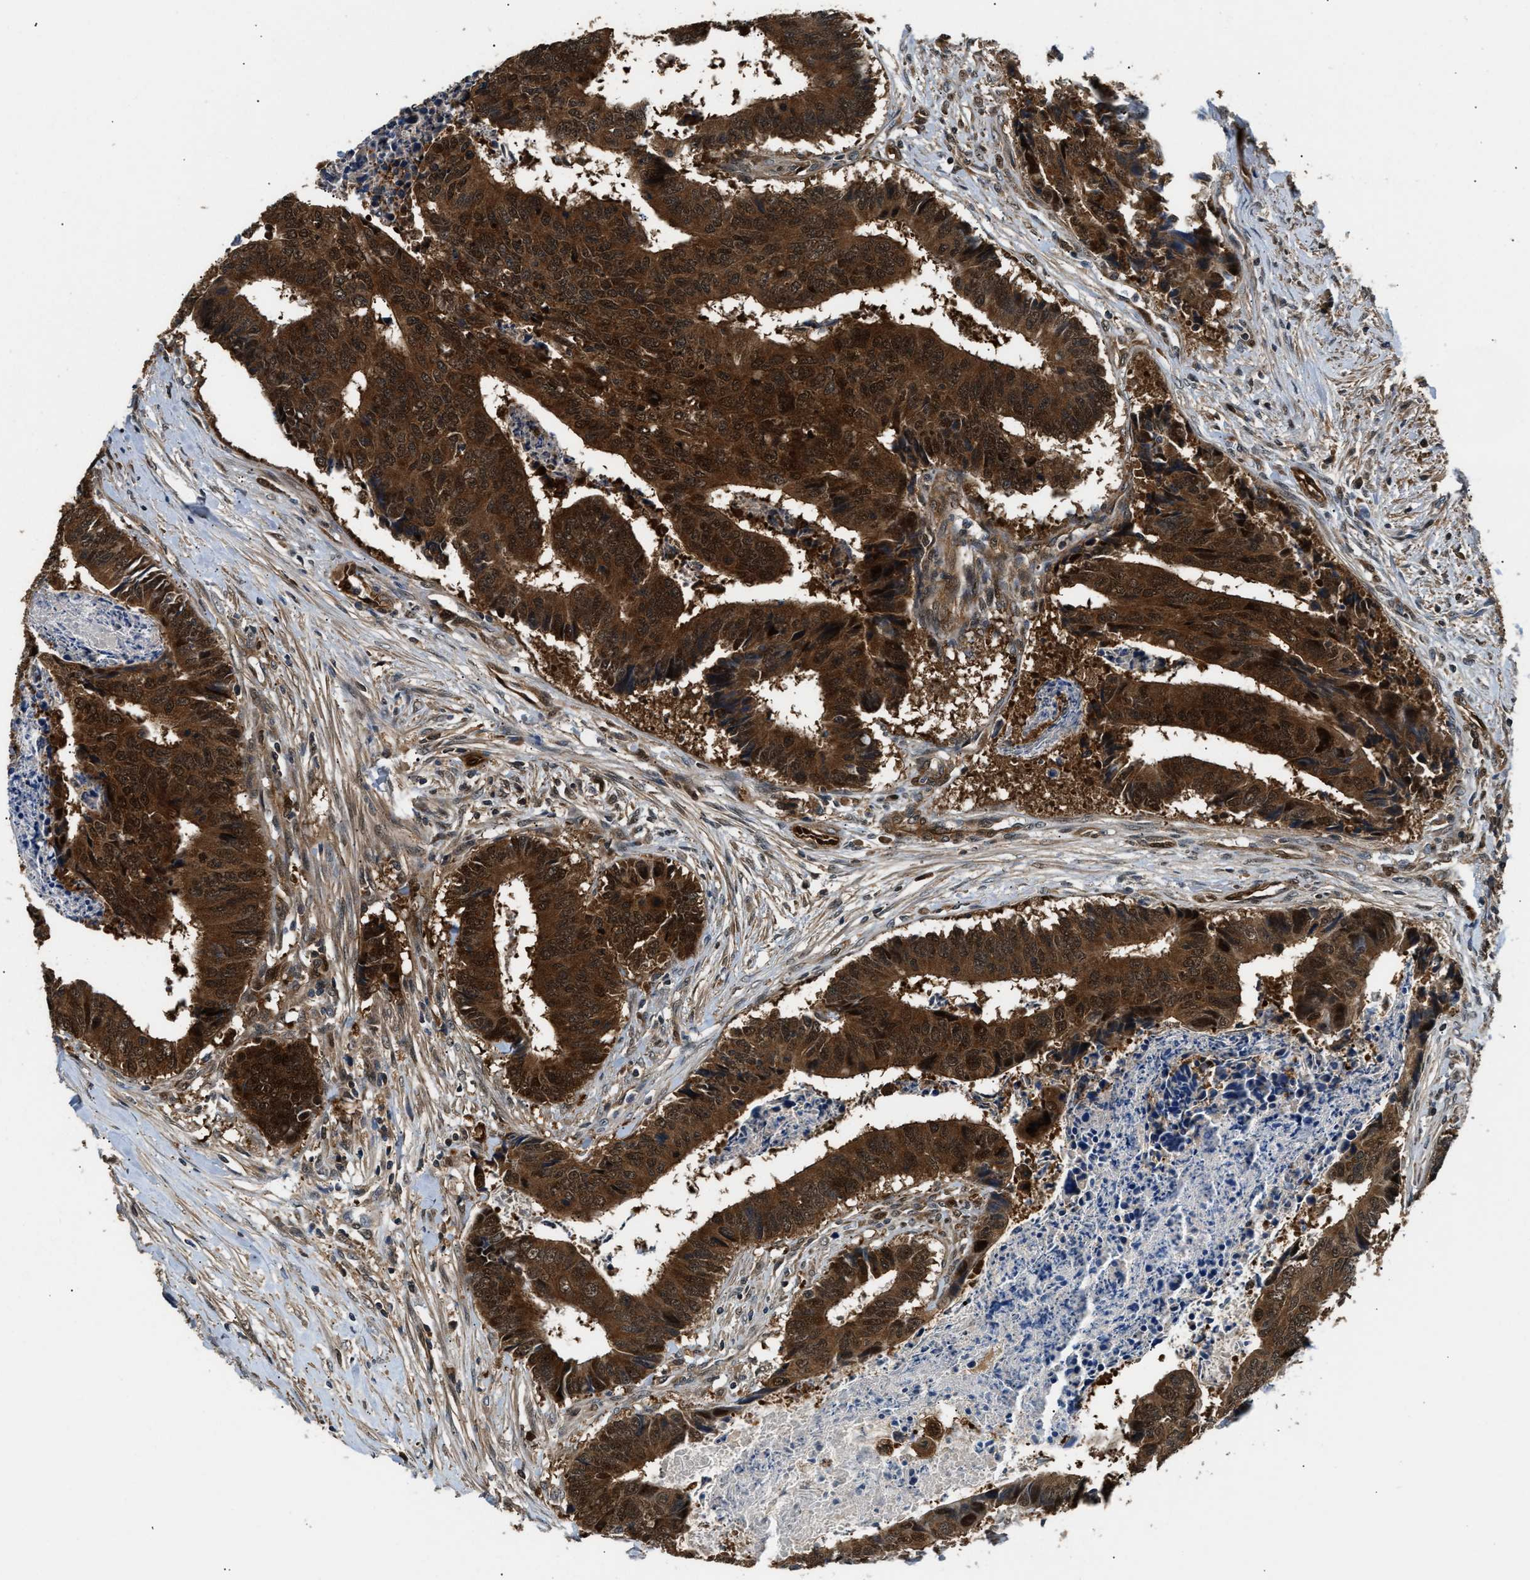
{"staining": {"intensity": "strong", "quantity": ">75%", "location": "cytoplasmic/membranous,nuclear"}, "tissue": "colorectal cancer", "cell_type": "Tumor cells", "image_type": "cancer", "snomed": [{"axis": "morphology", "description": "Adenocarcinoma, NOS"}, {"axis": "topography", "description": "Rectum"}], "caption": "Colorectal cancer stained with a protein marker reveals strong staining in tumor cells.", "gene": "PPA1", "patient": {"sex": "male", "age": 84}}